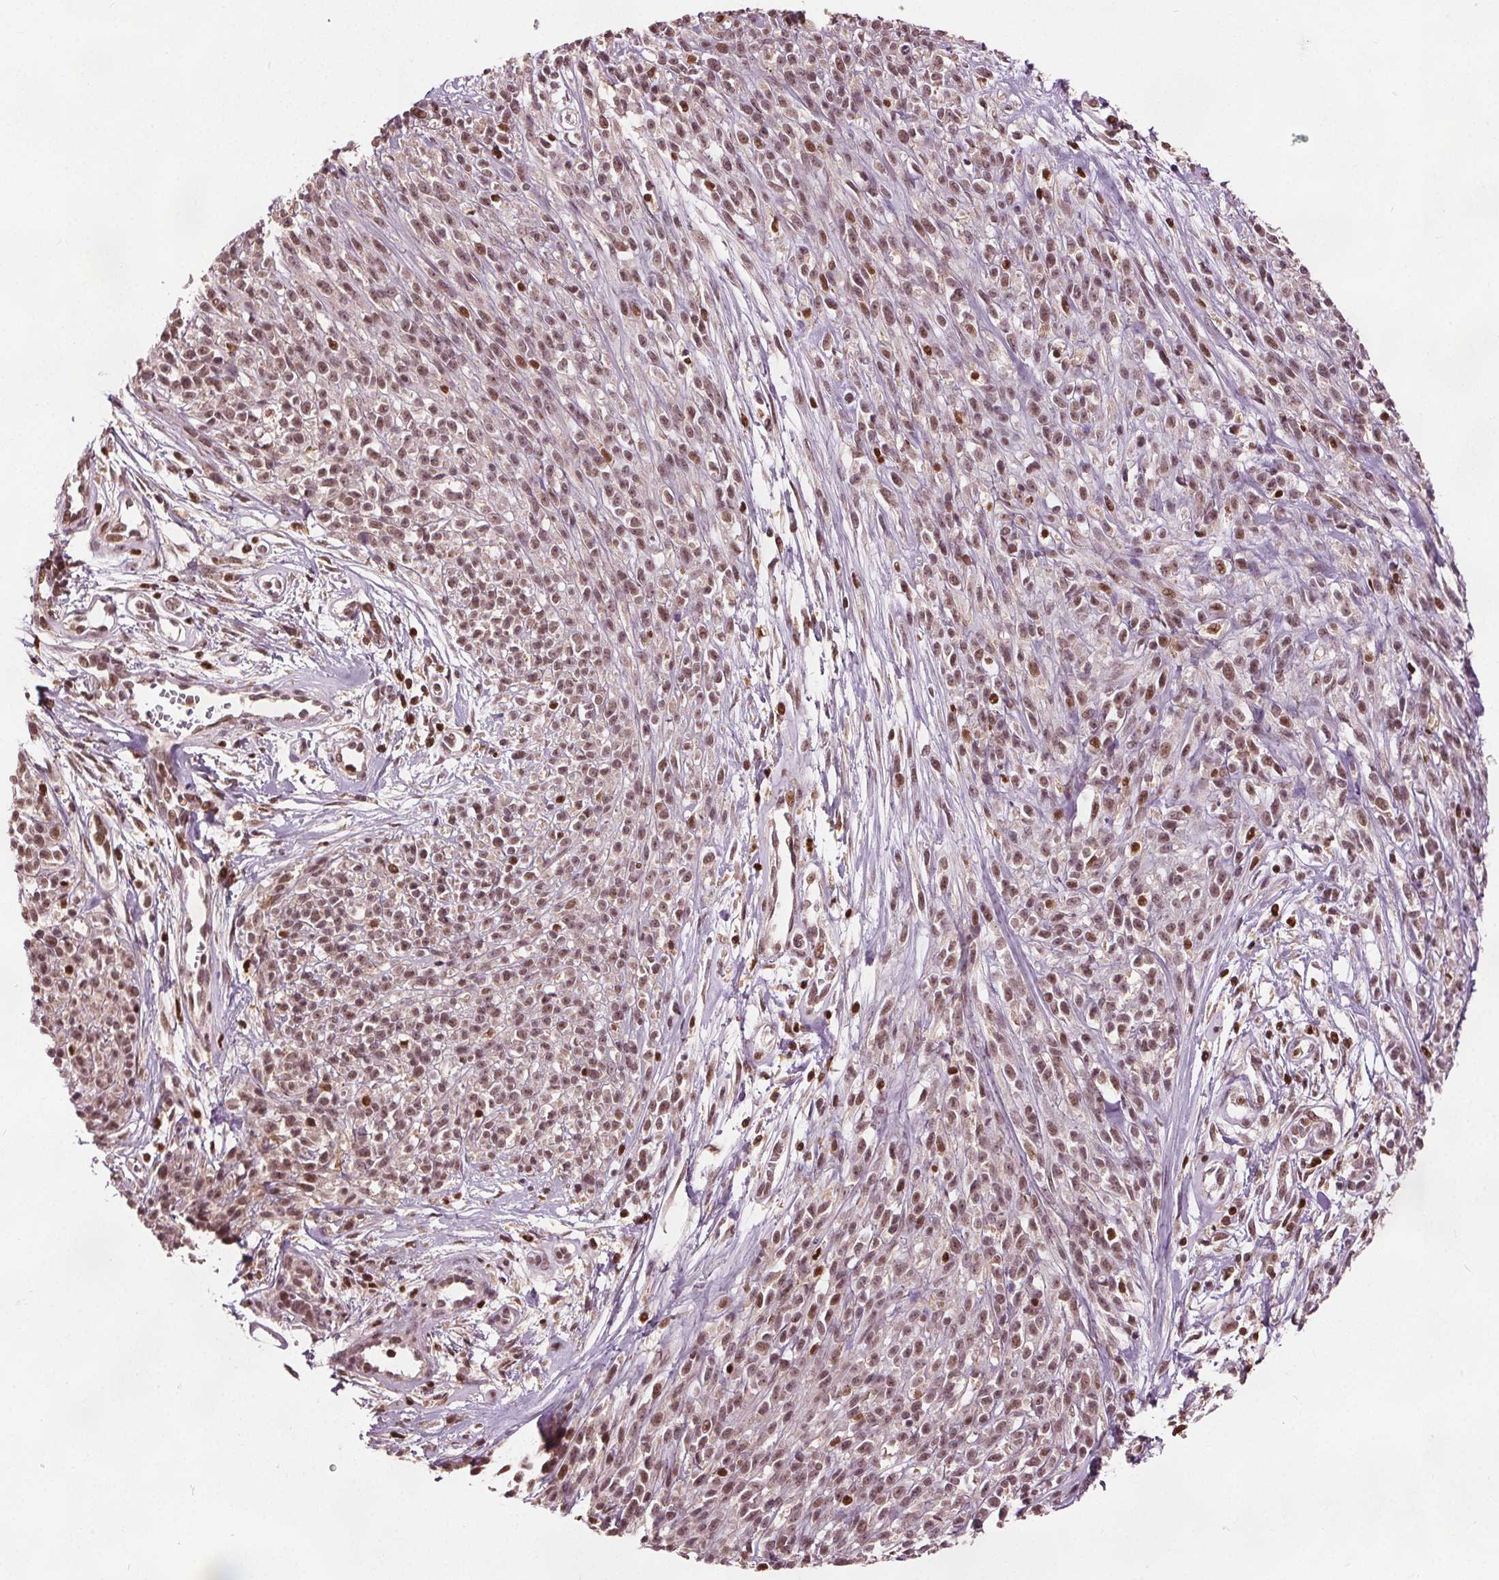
{"staining": {"intensity": "moderate", "quantity": ">75%", "location": "nuclear"}, "tissue": "melanoma", "cell_type": "Tumor cells", "image_type": "cancer", "snomed": [{"axis": "morphology", "description": "Malignant melanoma, NOS"}, {"axis": "topography", "description": "Skin"}, {"axis": "topography", "description": "Skin of trunk"}], "caption": "Human melanoma stained with a brown dye shows moderate nuclear positive expression in about >75% of tumor cells.", "gene": "DDX11", "patient": {"sex": "male", "age": 74}}